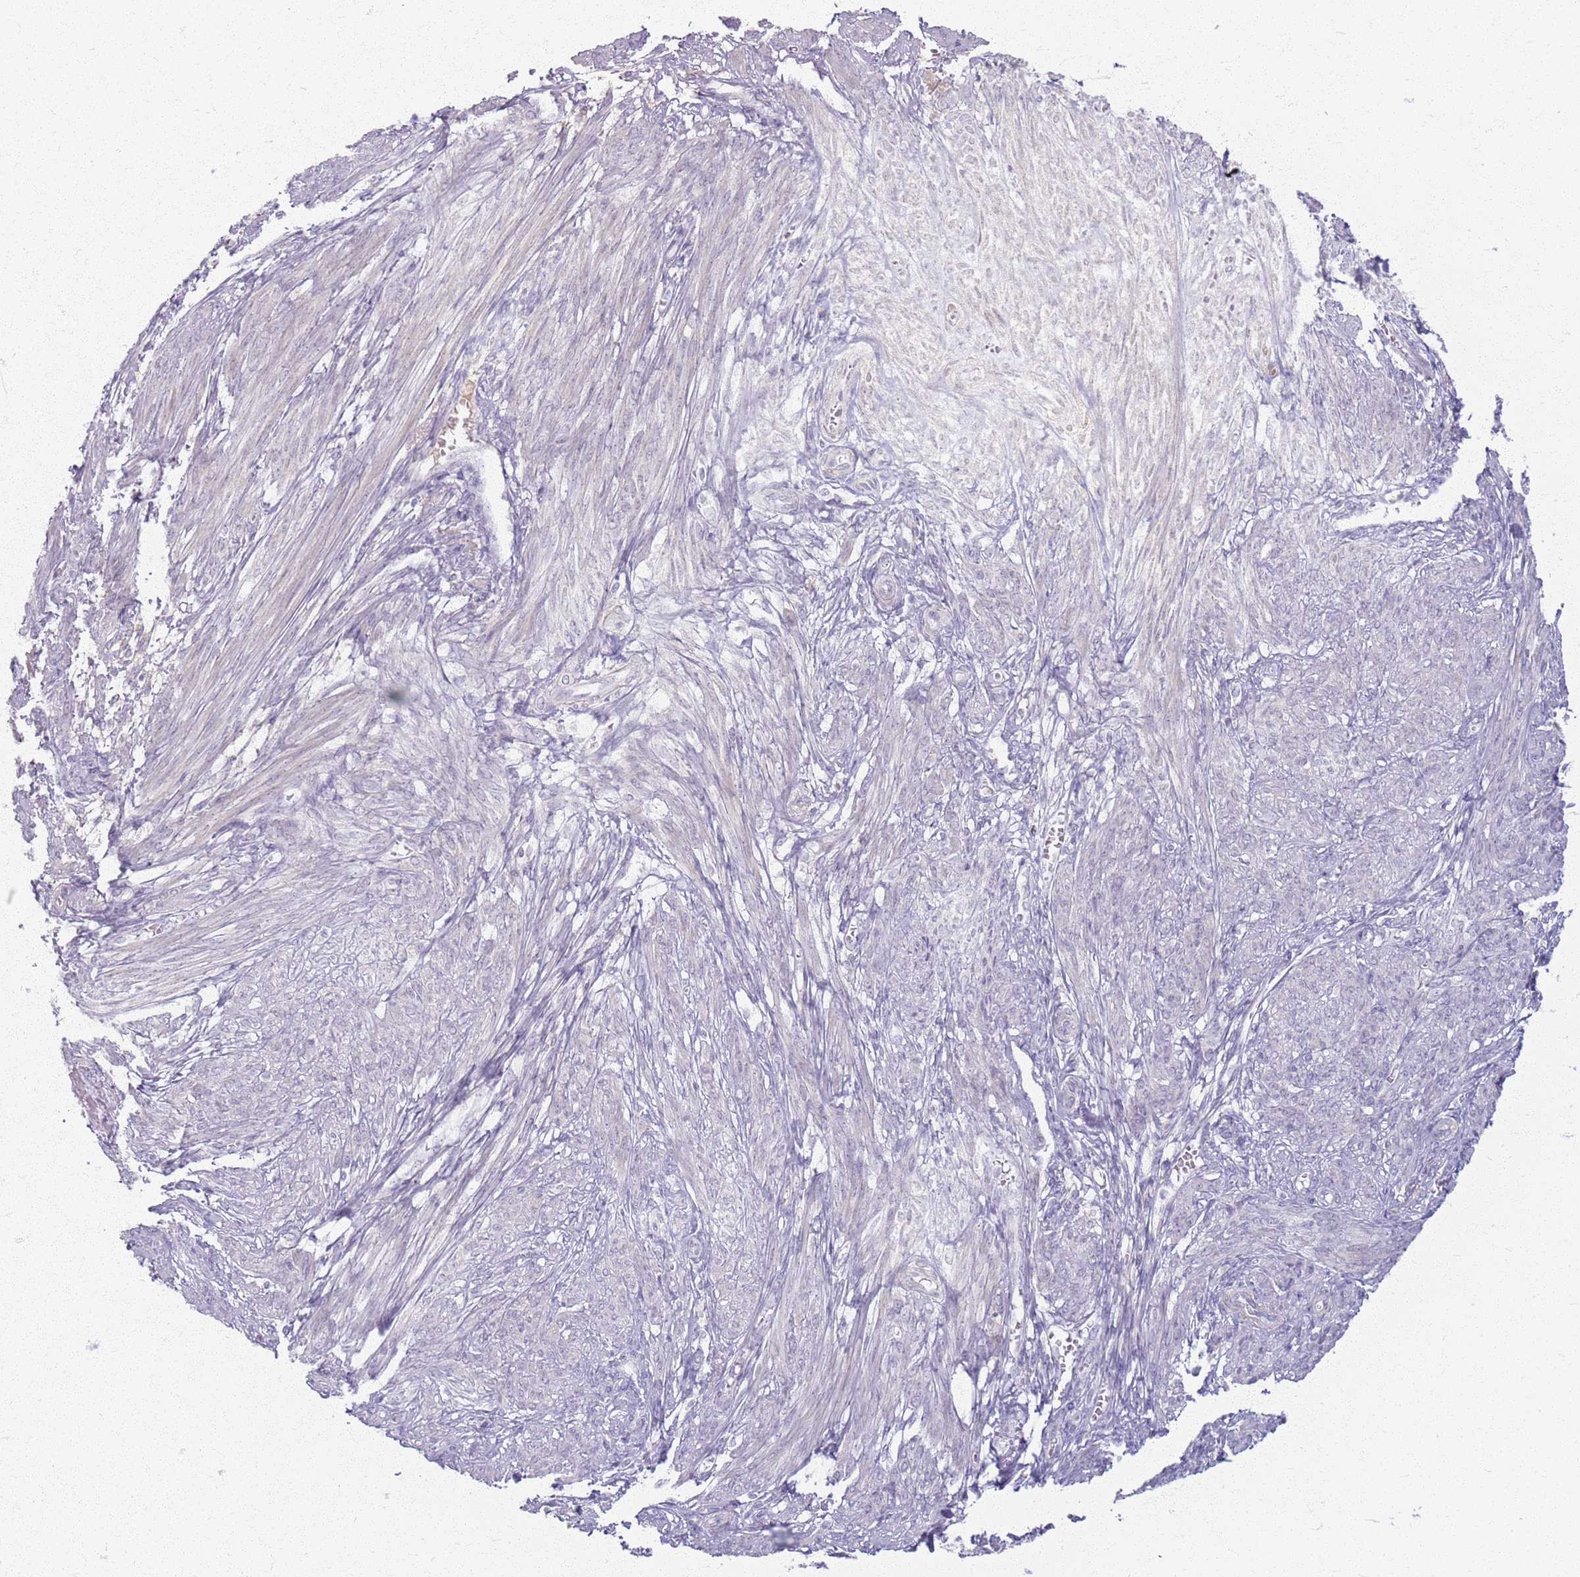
{"staining": {"intensity": "negative", "quantity": "none", "location": "none"}, "tissue": "smooth muscle", "cell_type": "Smooth muscle cells", "image_type": "normal", "snomed": [{"axis": "morphology", "description": "Normal tissue, NOS"}, {"axis": "topography", "description": "Smooth muscle"}], "caption": "Immunohistochemical staining of normal human smooth muscle demonstrates no significant positivity in smooth muscle cells. (DAB (3,3'-diaminobenzidine) IHC, high magnification).", "gene": "CRIPT", "patient": {"sex": "female", "age": 39}}